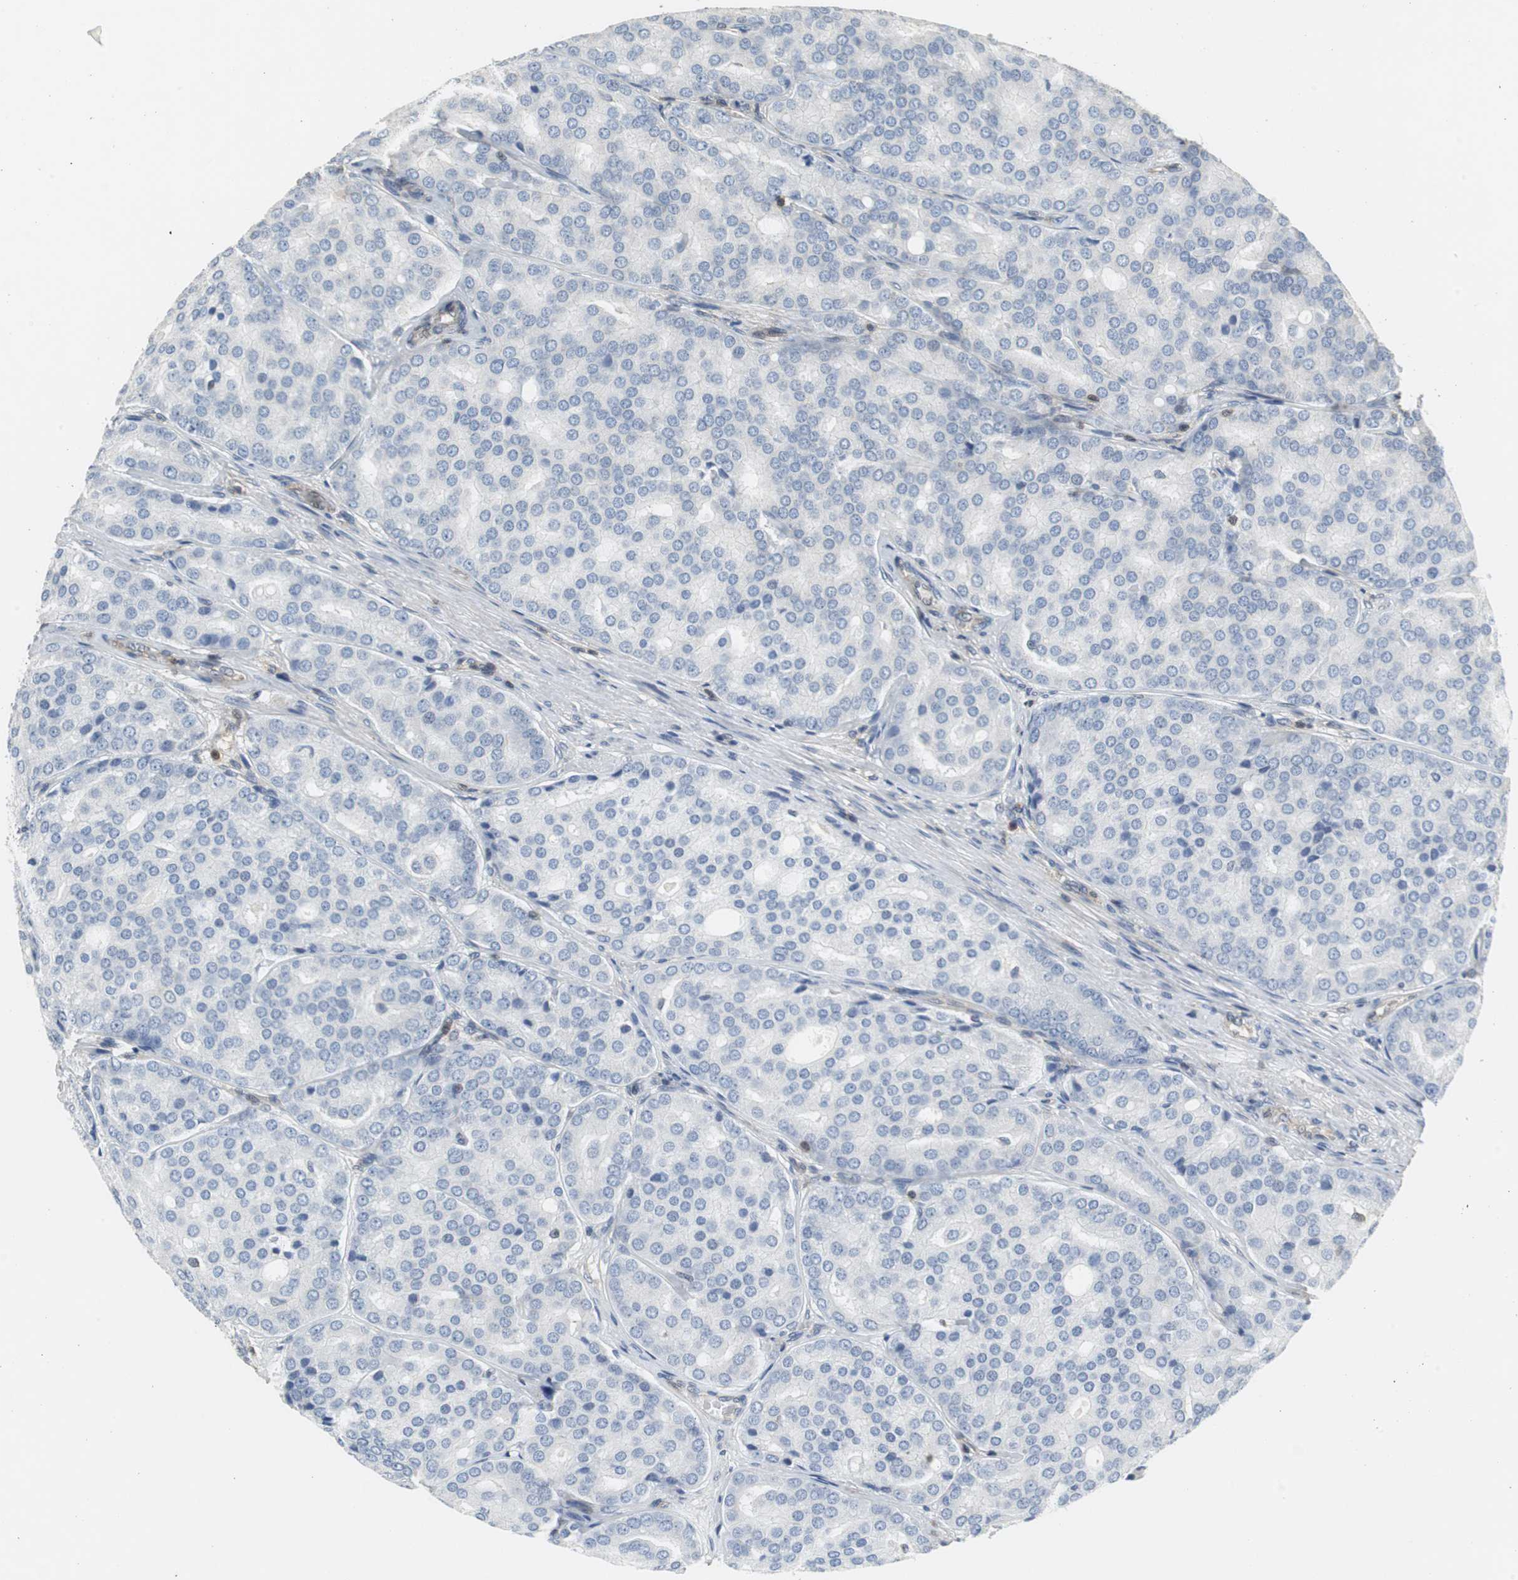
{"staining": {"intensity": "negative", "quantity": "none", "location": "none"}, "tissue": "prostate cancer", "cell_type": "Tumor cells", "image_type": "cancer", "snomed": [{"axis": "morphology", "description": "Adenocarcinoma, High grade"}, {"axis": "topography", "description": "Prostate"}], "caption": "This photomicrograph is of high-grade adenocarcinoma (prostate) stained with IHC to label a protein in brown with the nuclei are counter-stained blue. There is no staining in tumor cells.", "gene": "GSDMD", "patient": {"sex": "male", "age": 64}}